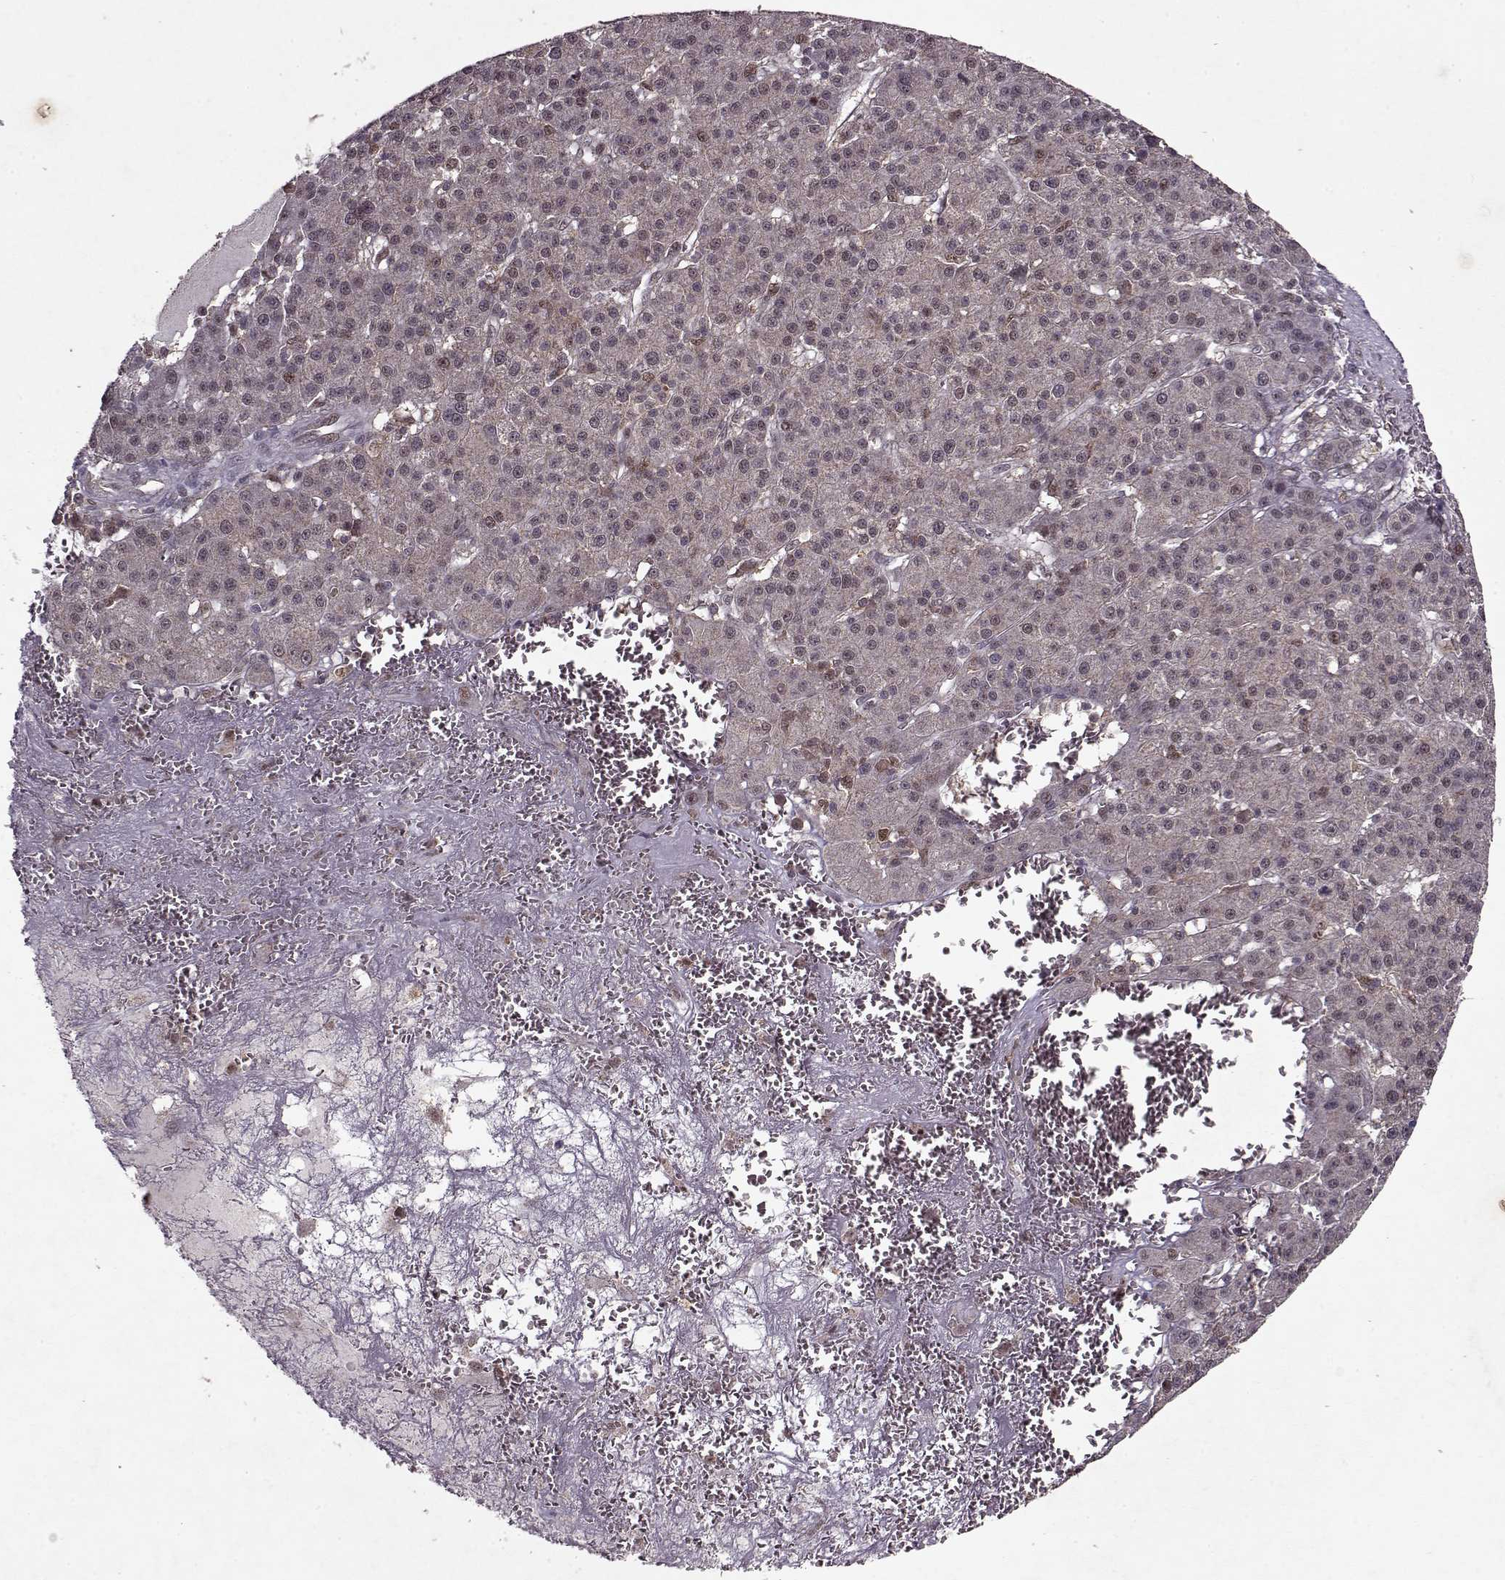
{"staining": {"intensity": "negative", "quantity": "none", "location": "none"}, "tissue": "liver cancer", "cell_type": "Tumor cells", "image_type": "cancer", "snomed": [{"axis": "morphology", "description": "Carcinoma, Hepatocellular, NOS"}, {"axis": "topography", "description": "Liver"}], "caption": "Human hepatocellular carcinoma (liver) stained for a protein using immunohistochemistry demonstrates no positivity in tumor cells.", "gene": "PSMA7", "patient": {"sex": "female", "age": 60}}